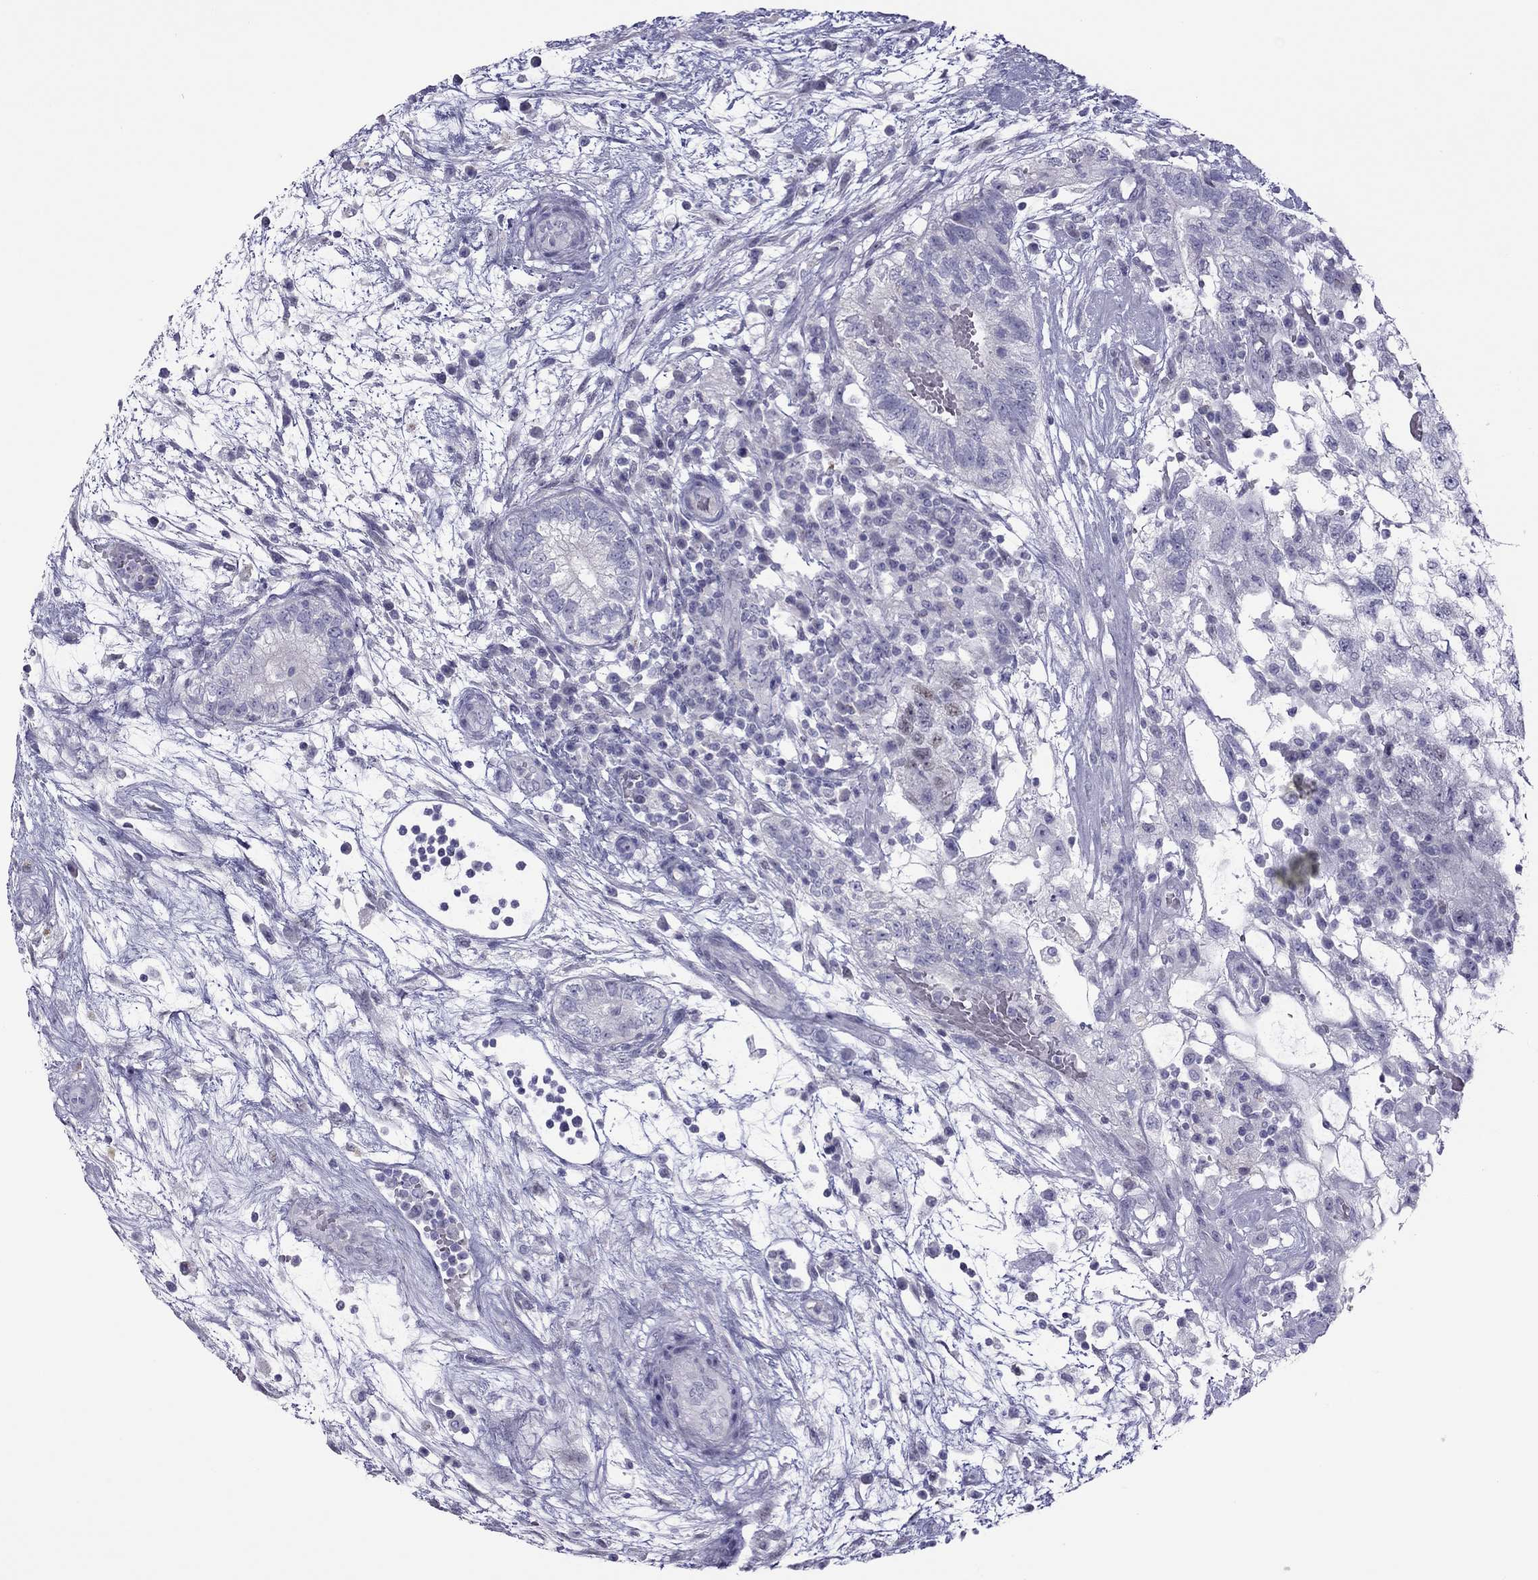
{"staining": {"intensity": "negative", "quantity": "none", "location": "none"}, "tissue": "testis cancer", "cell_type": "Tumor cells", "image_type": "cancer", "snomed": [{"axis": "morphology", "description": "Normal tissue, NOS"}, {"axis": "morphology", "description": "Carcinoma, Embryonal, NOS"}, {"axis": "topography", "description": "Testis"}, {"axis": "topography", "description": "Epididymis"}], "caption": "Testis embryonal carcinoma was stained to show a protein in brown. There is no significant positivity in tumor cells.", "gene": "TEX14", "patient": {"sex": "male", "age": 32}}